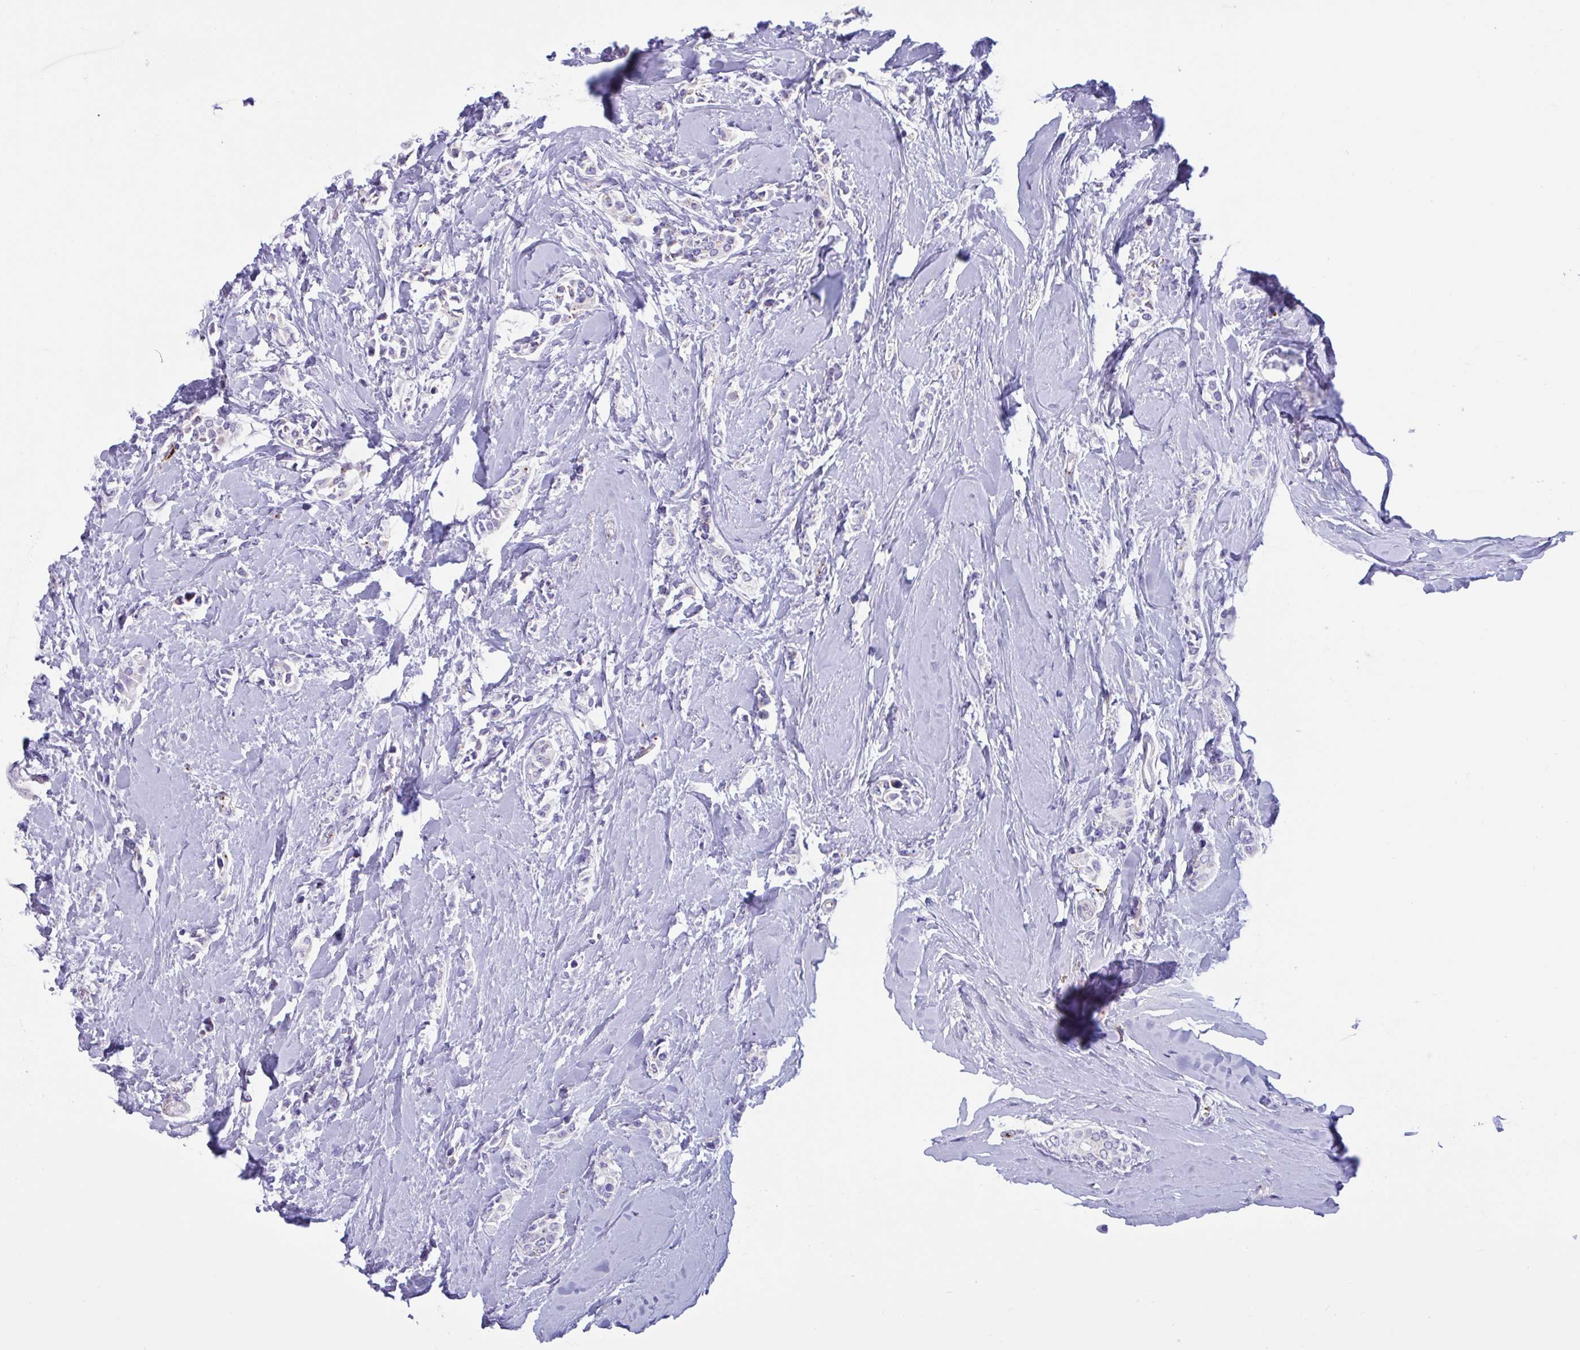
{"staining": {"intensity": "negative", "quantity": "none", "location": "none"}, "tissue": "breast cancer", "cell_type": "Tumor cells", "image_type": "cancer", "snomed": [{"axis": "morphology", "description": "Duct carcinoma"}, {"axis": "topography", "description": "Breast"}], "caption": "This is an immunohistochemistry (IHC) micrograph of human infiltrating ductal carcinoma (breast). There is no staining in tumor cells.", "gene": "RPL22L1", "patient": {"sex": "female", "age": 64}}